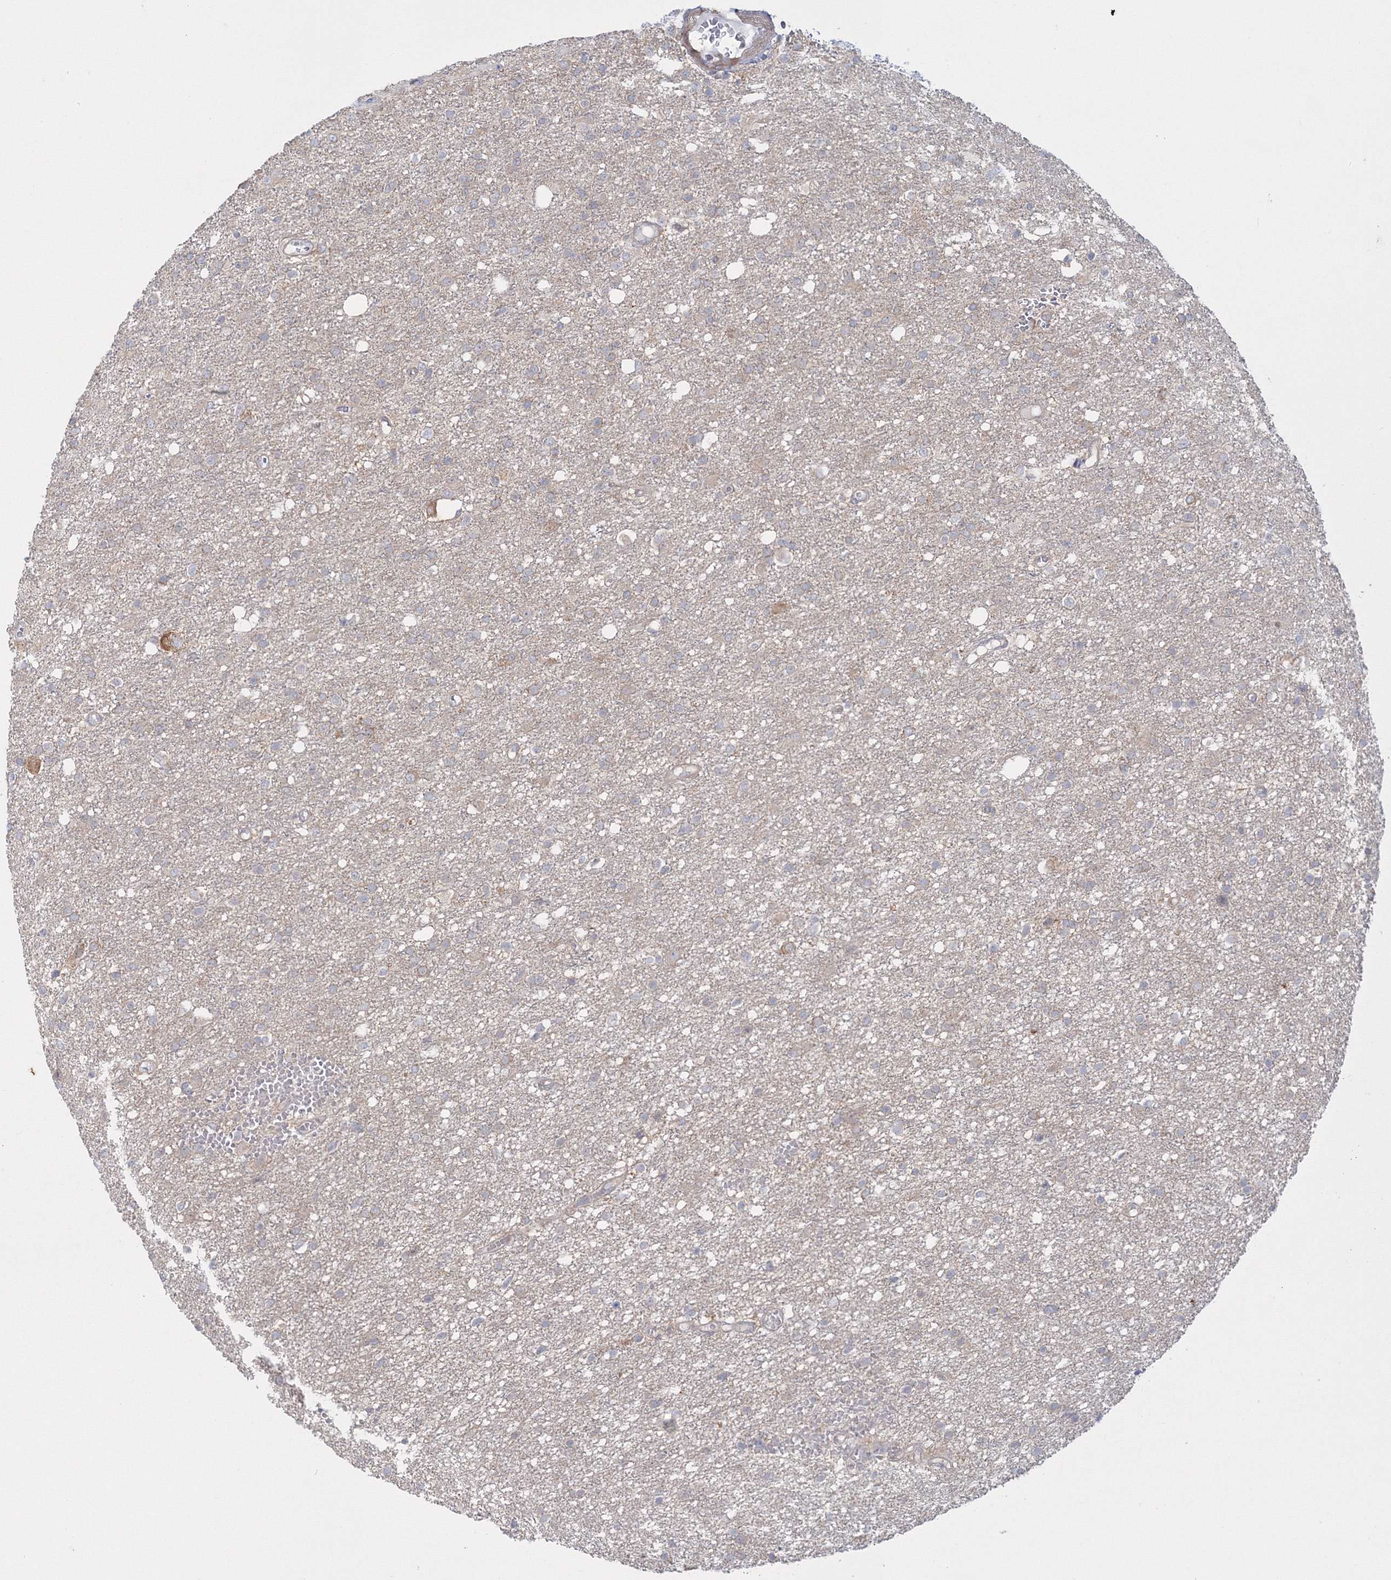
{"staining": {"intensity": "negative", "quantity": "none", "location": "none"}, "tissue": "glioma", "cell_type": "Tumor cells", "image_type": "cancer", "snomed": [{"axis": "morphology", "description": "Glioma, malignant, High grade"}, {"axis": "topography", "description": "Brain"}], "caption": "High power microscopy photomicrograph of an immunohistochemistry (IHC) image of malignant high-grade glioma, revealing no significant expression in tumor cells.", "gene": "IPMK", "patient": {"sex": "female", "age": 59}}